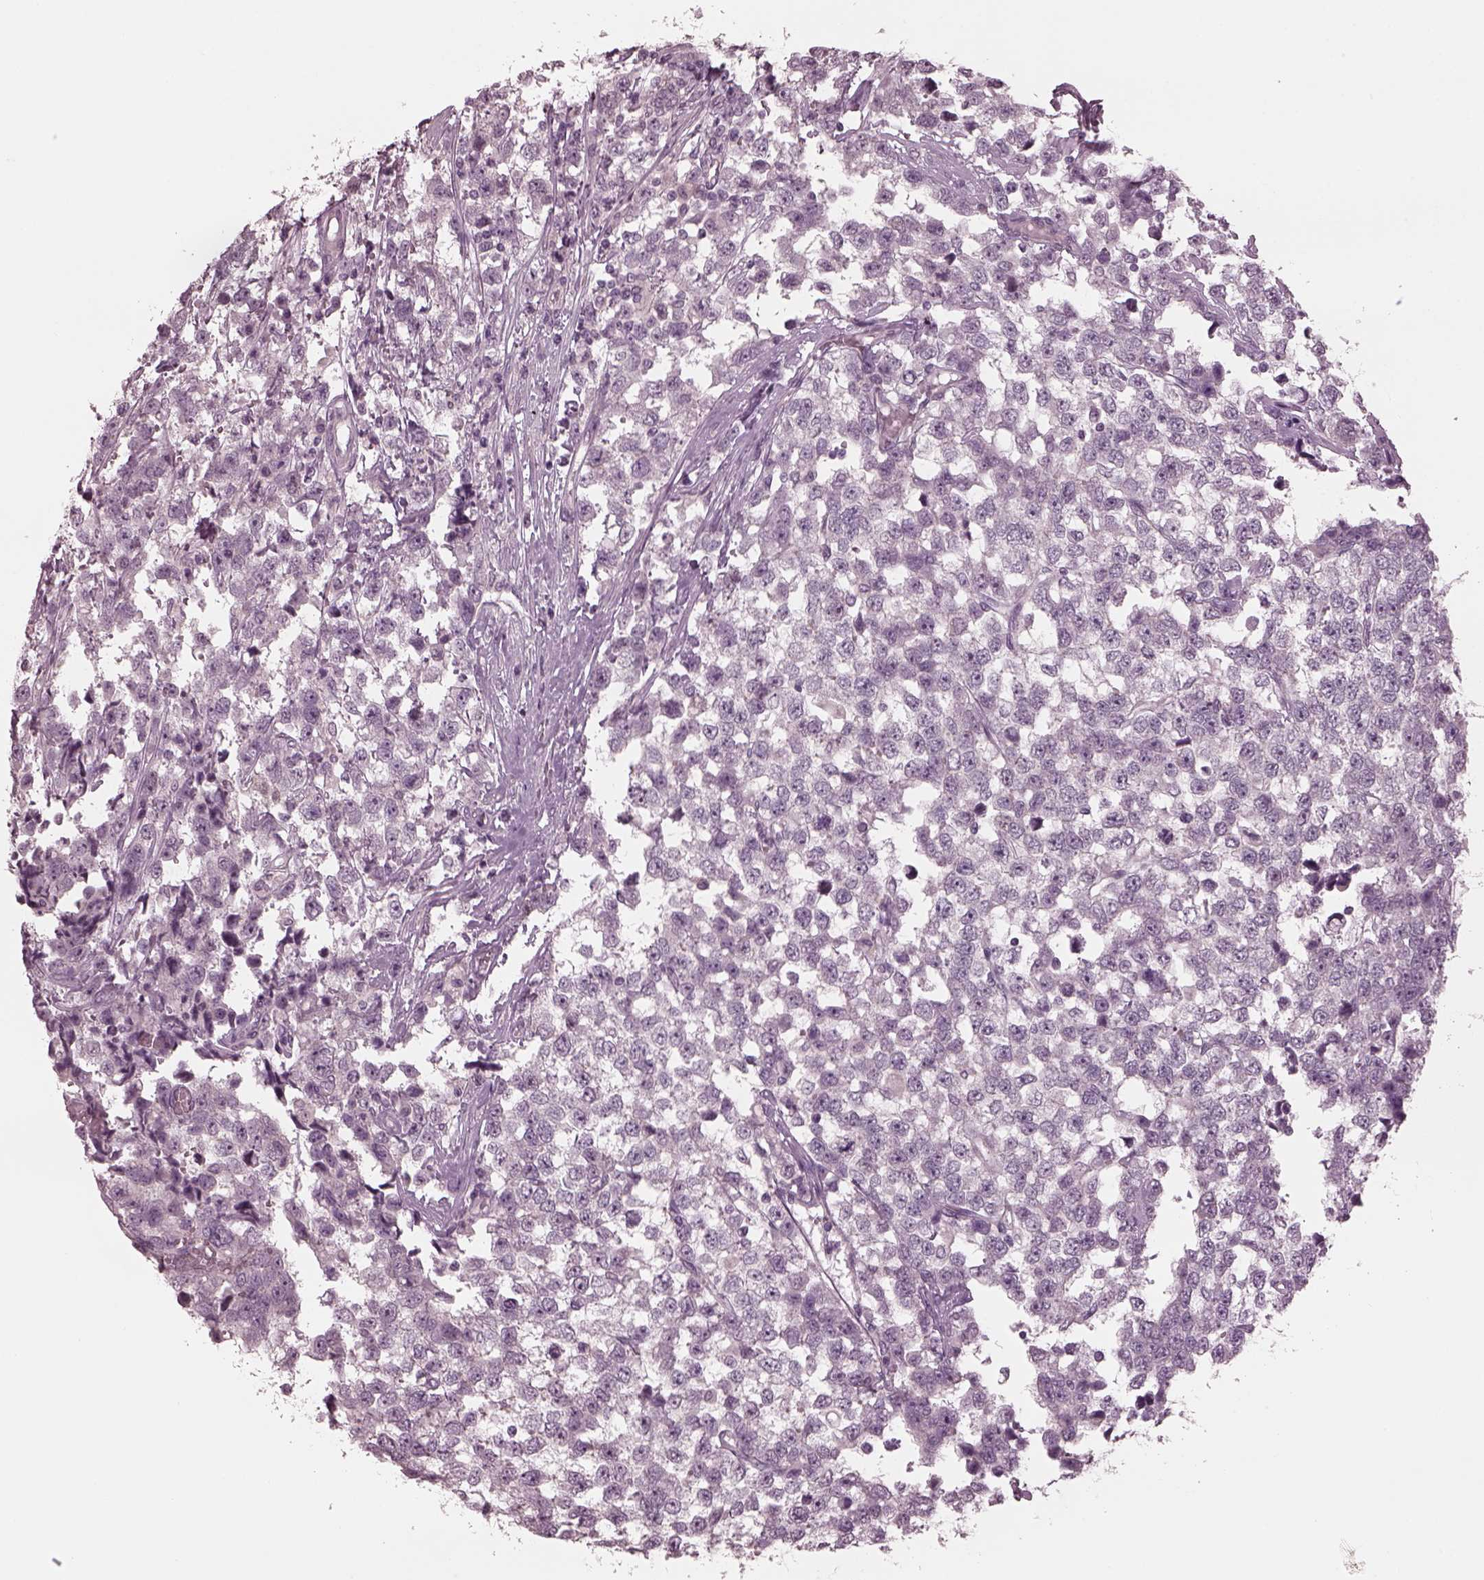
{"staining": {"intensity": "weak", "quantity": "<25%", "location": "cytoplasmic/membranous"}, "tissue": "testis cancer", "cell_type": "Tumor cells", "image_type": "cancer", "snomed": [{"axis": "morphology", "description": "Seminoma, NOS"}, {"axis": "topography", "description": "Testis"}], "caption": "High power microscopy photomicrograph of an immunohistochemistry micrograph of testis seminoma, revealing no significant positivity in tumor cells.", "gene": "YY2", "patient": {"sex": "male", "age": 34}}